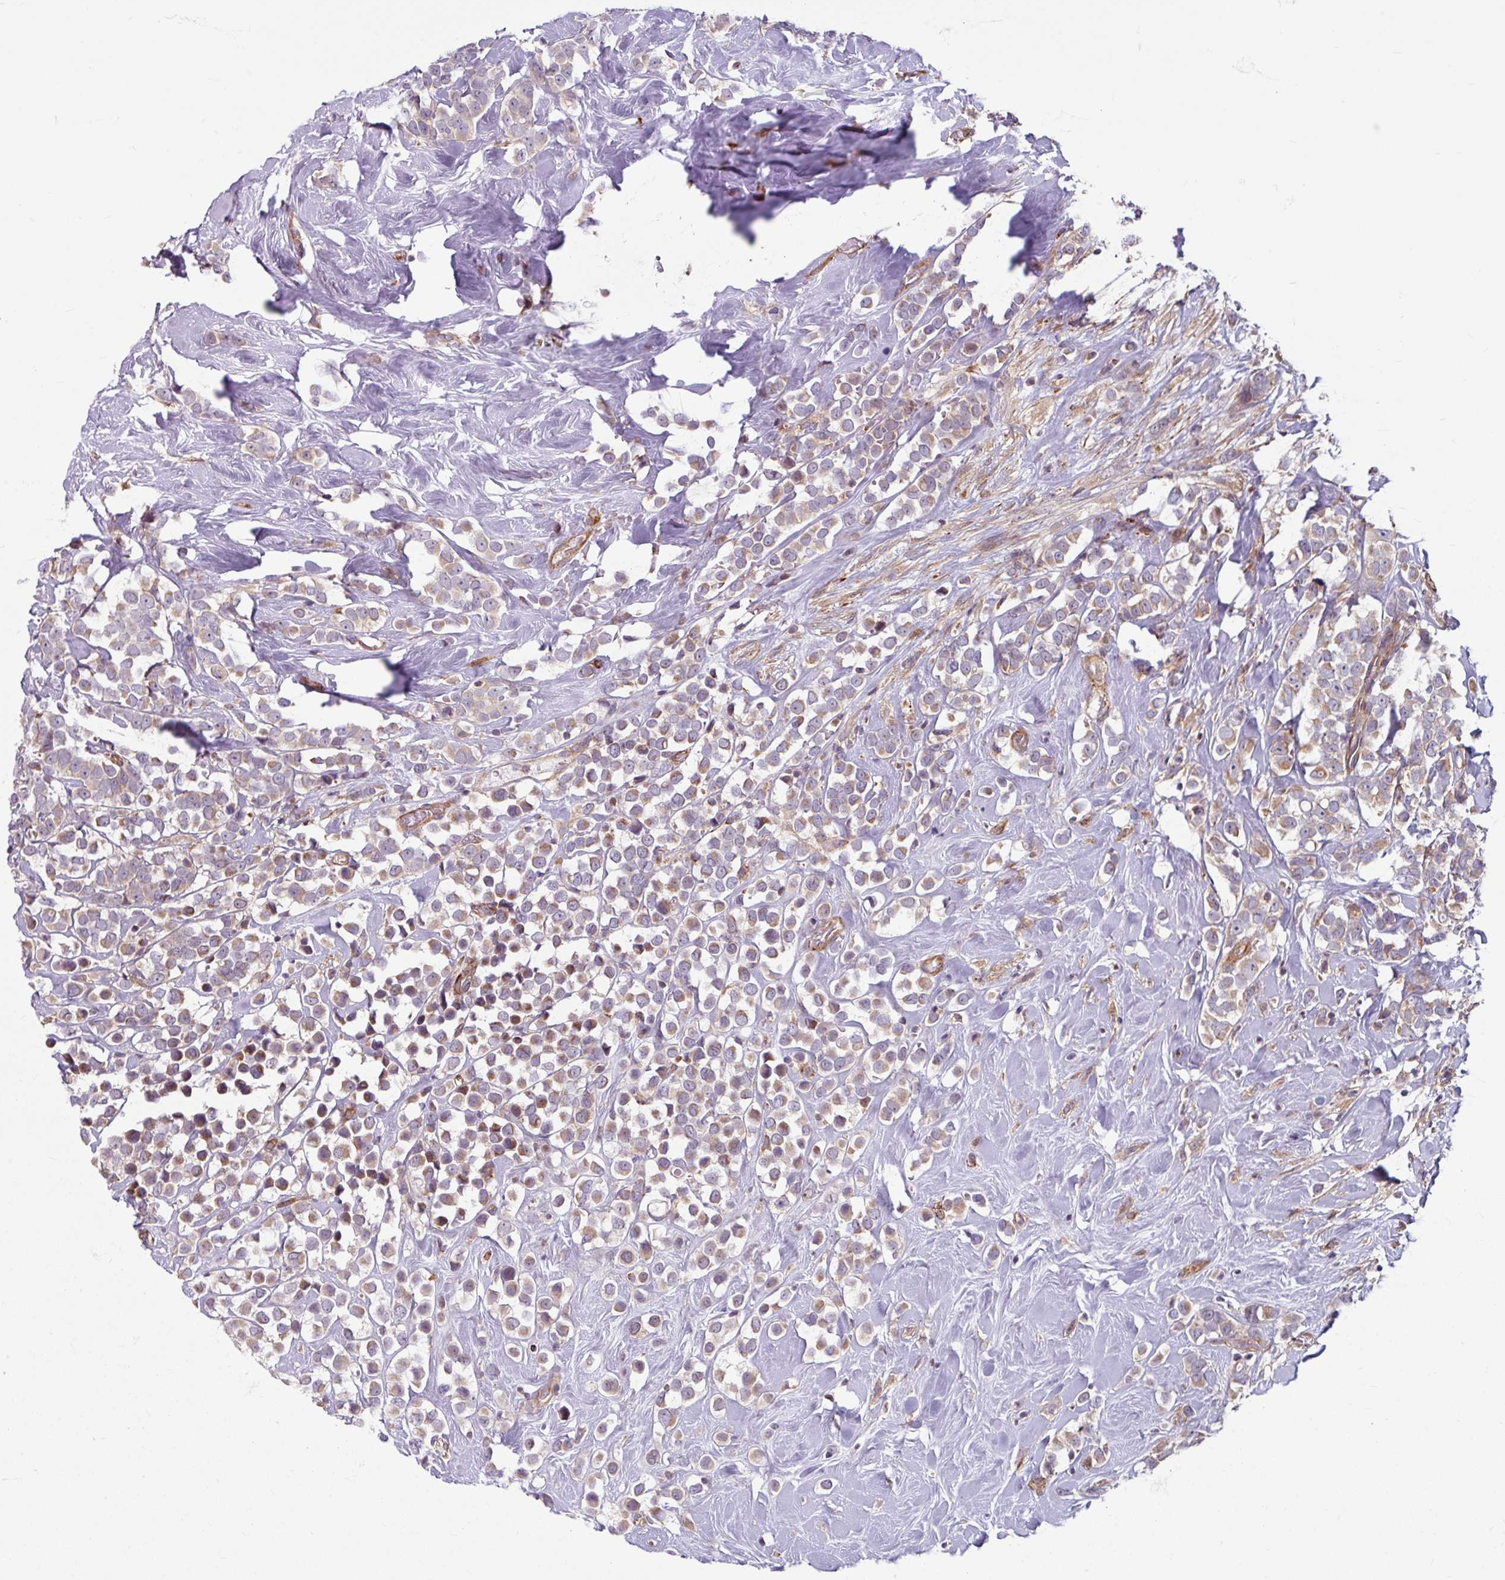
{"staining": {"intensity": "weak", "quantity": "25%-75%", "location": "cytoplasmic/membranous"}, "tissue": "breast cancer", "cell_type": "Tumor cells", "image_type": "cancer", "snomed": [{"axis": "morphology", "description": "Duct carcinoma"}, {"axis": "topography", "description": "Breast"}], "caption": "Weak cytoplasmic/membranous positivity is seen in approximately 25%-75% of tumor cells in breast cancer (intraductal carcinoma). The staining is performed using DAB brown chromogen to label protein expression. The nuclei are counter-stained blue using hematoxylin.", "gene": "DAAM2", "patient": {"sex": "female", "age": 80}}